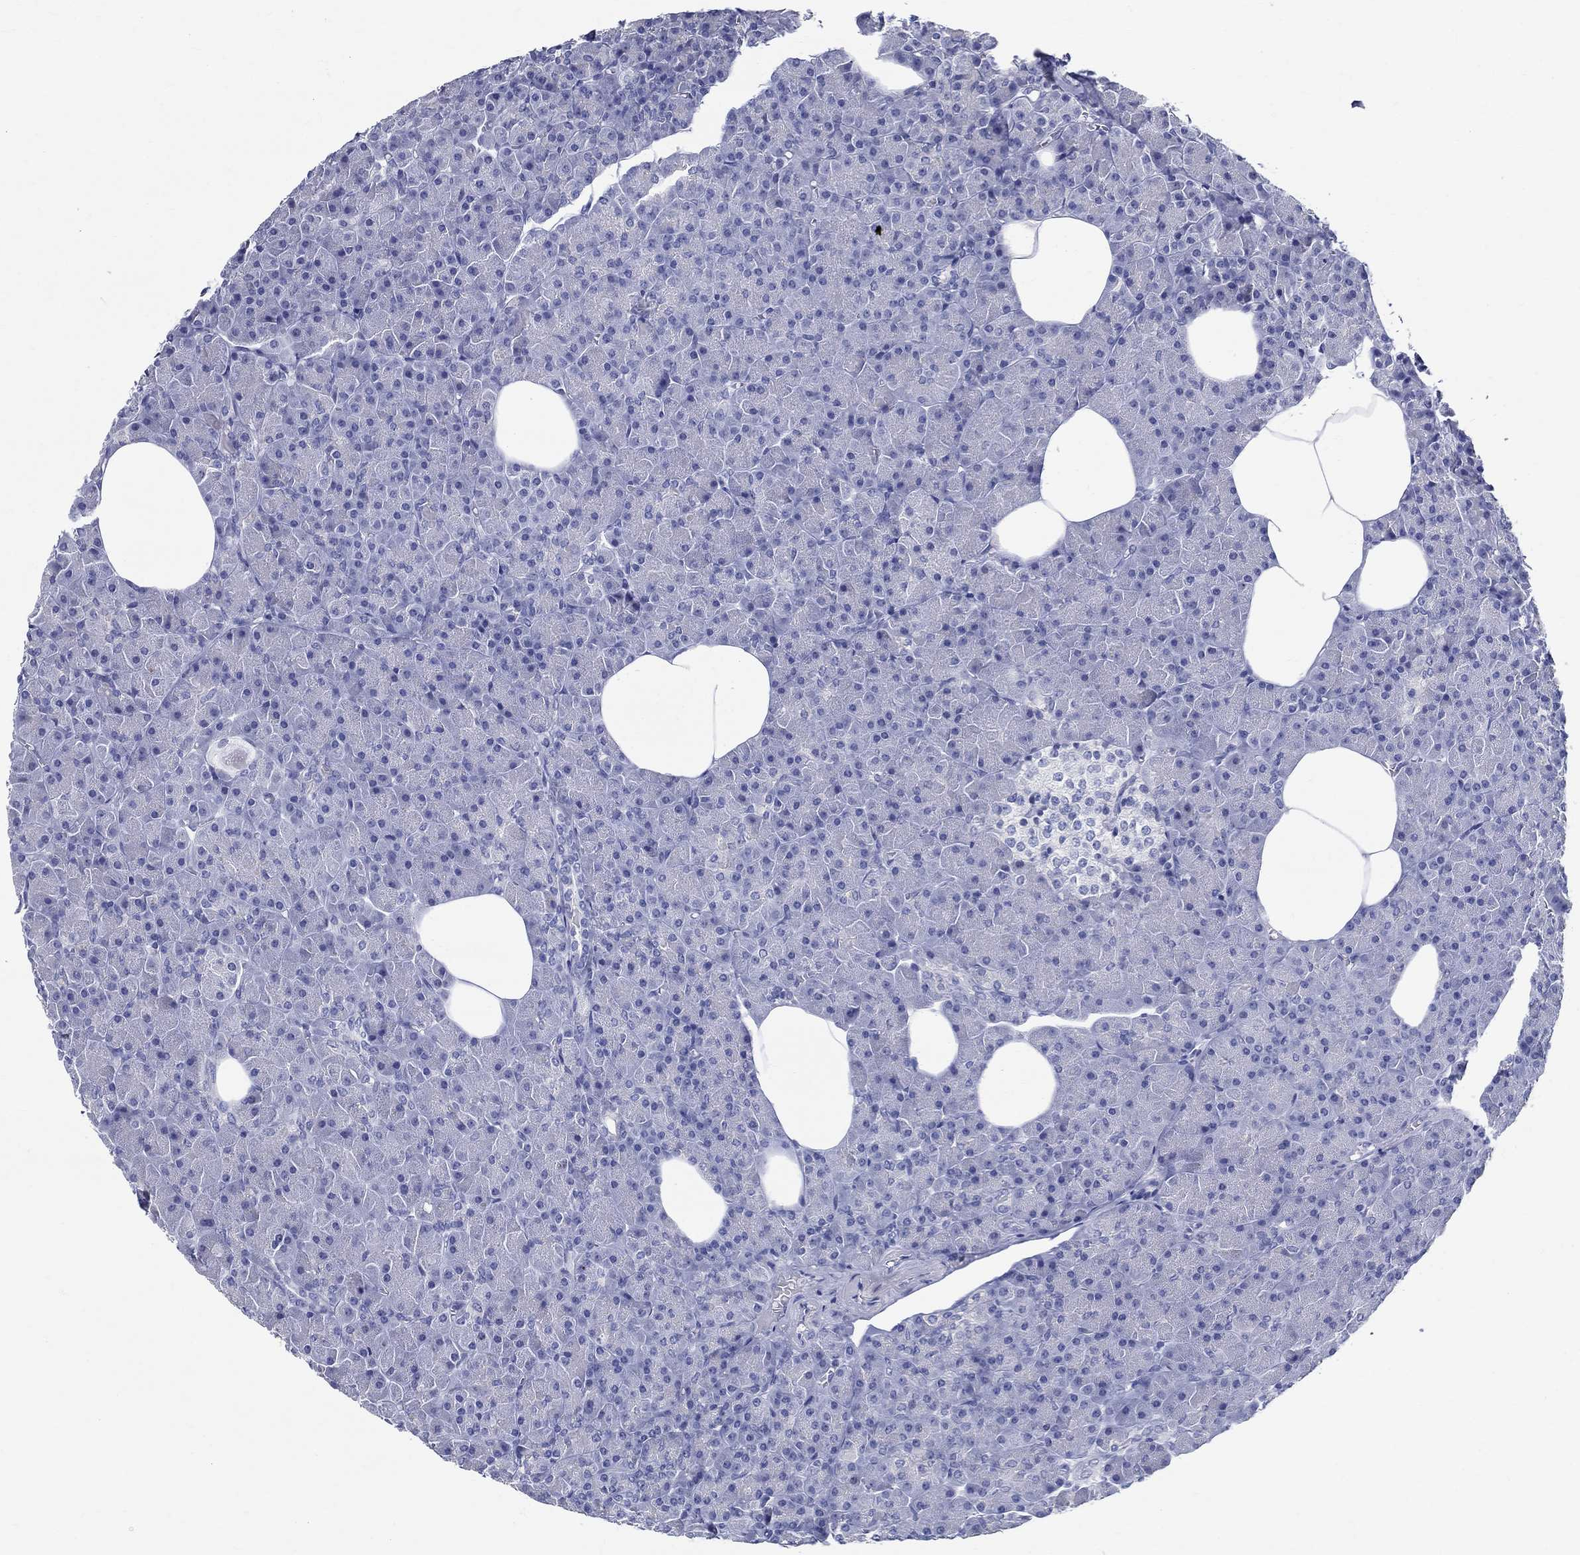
{"staining": {"intensity": "negative", "quantity": "none", "location": "none"}, "tissue": "pancreas", "cell_type": "Exocrine glandular cells", "image_type": "normal", "snomed": [{"axis": "morphology", "description": "Normal tissue, NOS"}, {"axis": "topography", "description": "Pancreas"}], "caption": "A histopathology image of pancreas stained for a protein displays no brown staining in exocrine glandular cells. Brightfield microscopy of immunohistochemistry stained with DAB (brown) and hematoxylin (blue), captured at high magnification.", "gene": "BSPRY", "patient": {"sex": "female", "age": 45}}